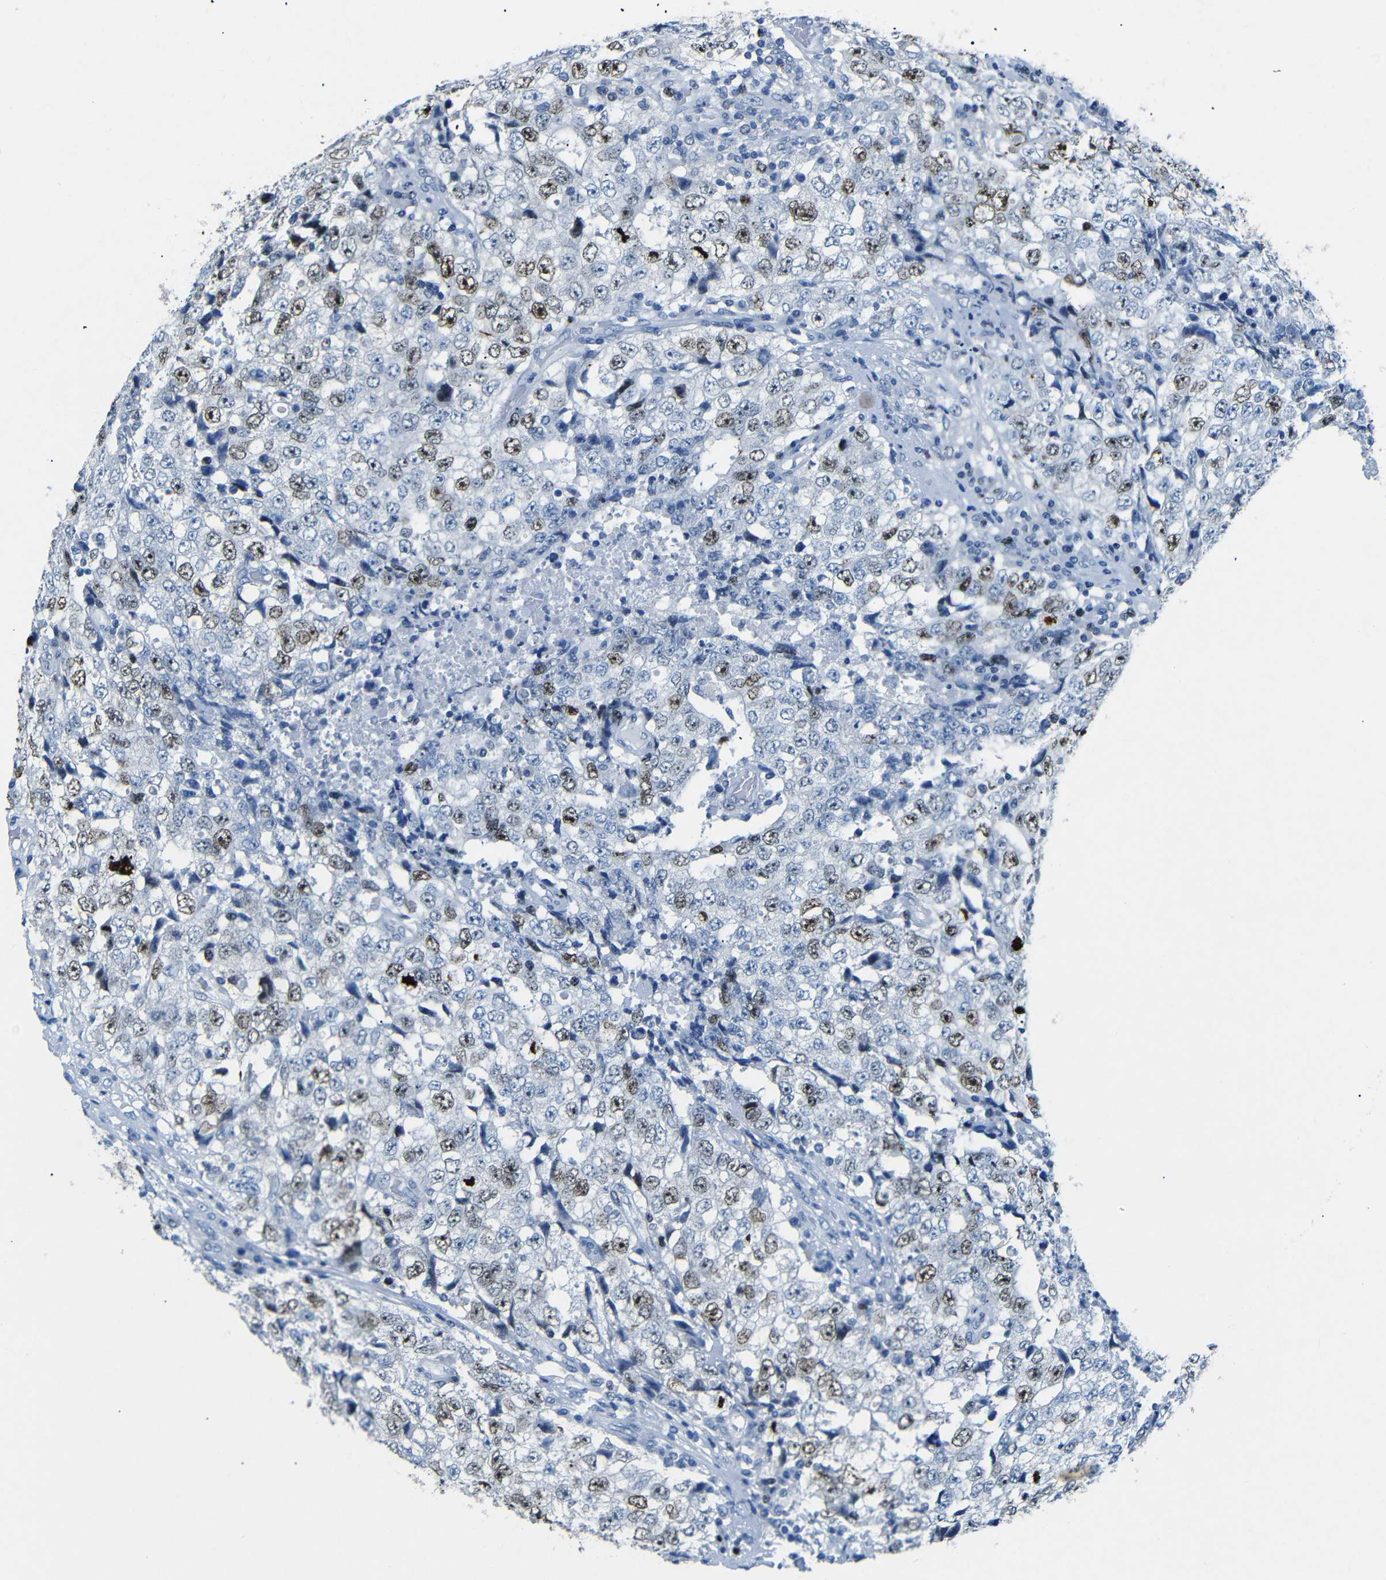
{"staining": {"intensity": "moderate", "quantity": "25%-75%", "location": "nuclear"}, "tissue": "testis cancer", "cell_type": "Tumor cells", "image_type": "cancer", "snomed": [{"axis": "morphology", "description": "Necrosis, NOS"}, {"axis": "morphology", "description": "Carcinoma, Embryonal, NOS"}, {"axis": "topography", "description": "Testis"}], "caption": "Brown immunohistochemical staining in testis embryonal carcinoma displays moderate nuclear staining in about 25%-75% of tumor cells.", "gene": "INCENP", "patient": {"sex": "male", "age": 19}}